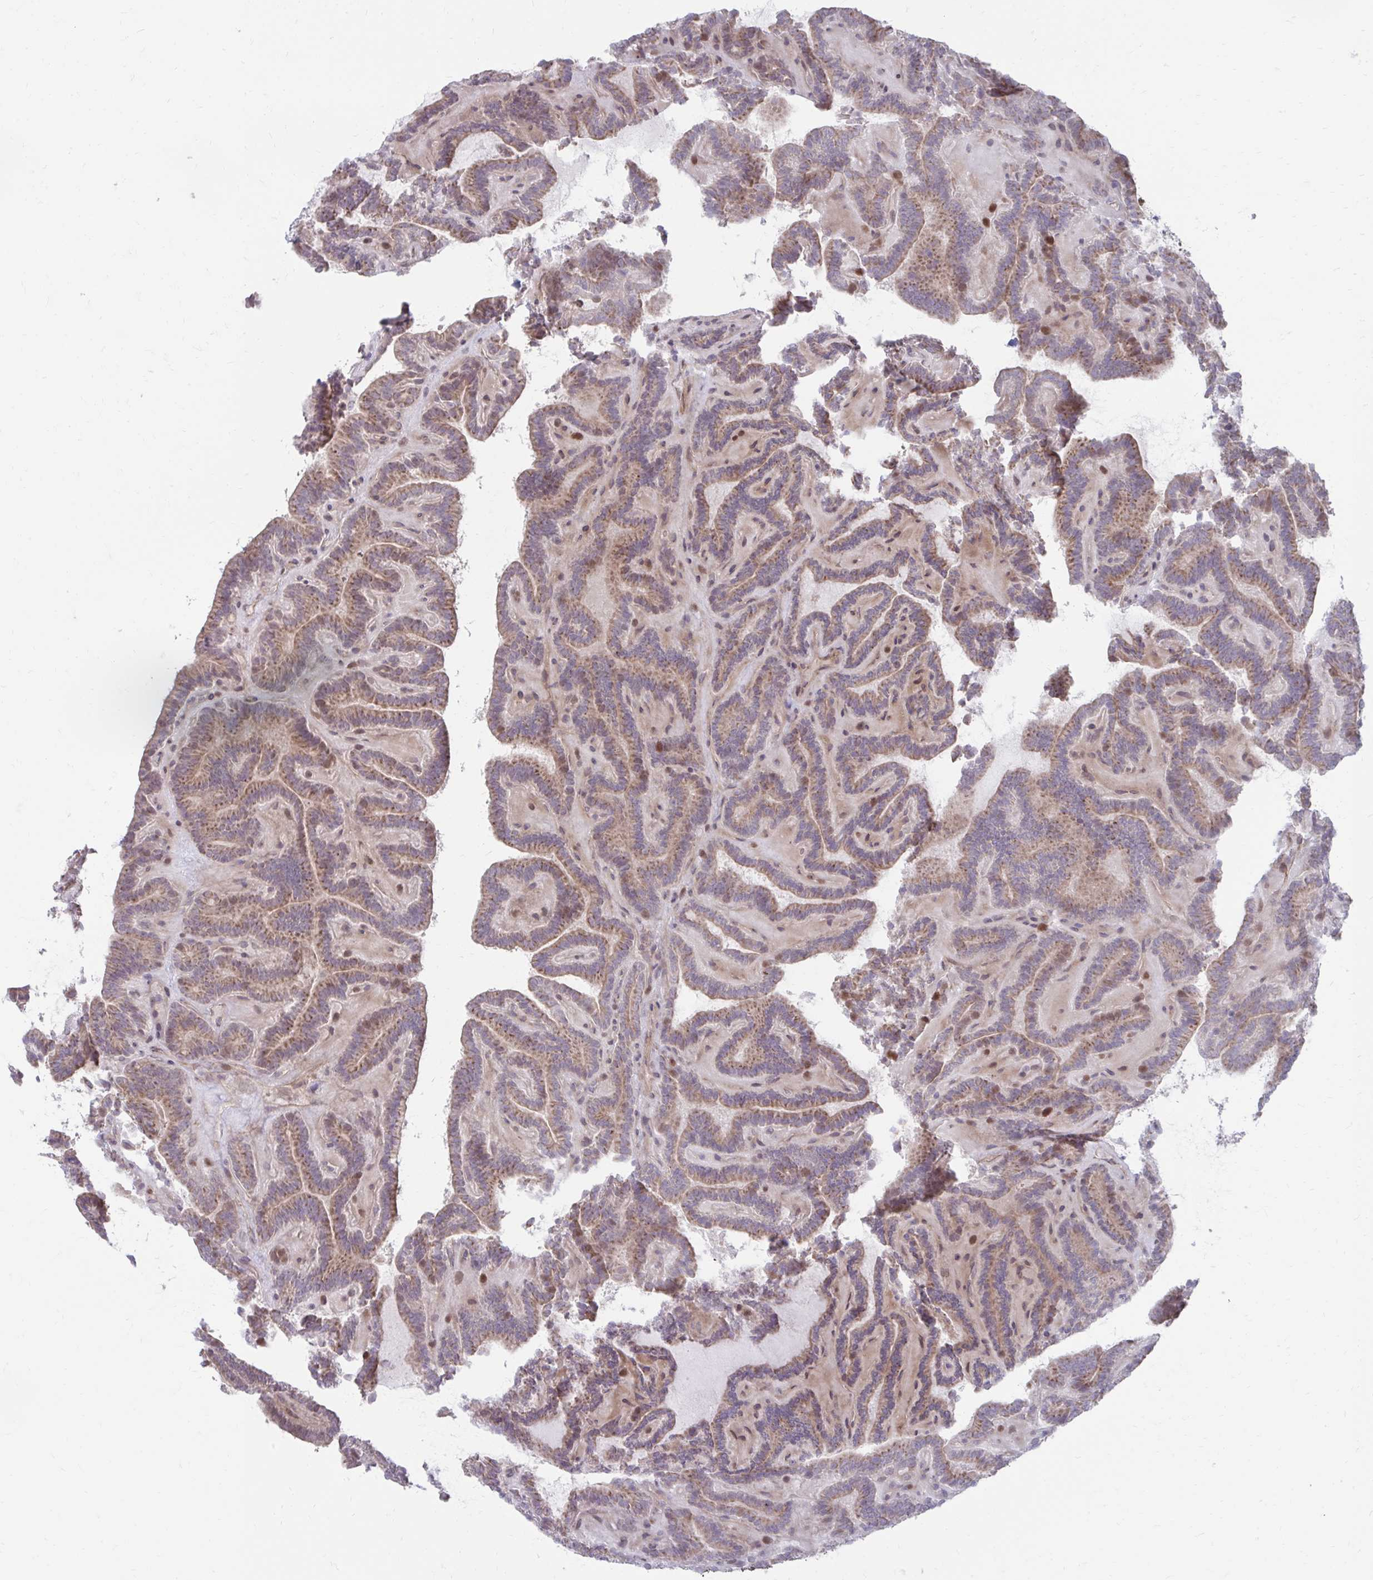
{"staining": {"intensity": "moderate", "quantity": ">75%", "location": "cytoplasmic/membranous"}, "tissue": "thyroid cancer", "cell_type": "Tumor cells", "image_type": "cancer", "snomed": [{"axis": "morphology", "description": "Papillary adenocarcinoma, NOS"}, {"axis": "topography", "description": "Thyroid gland"}], "caption": "This is a photomicrograph of IHC staining of thyroid cancer (papillary adenocarcinoma), which shows moderate expression in the cytoplasmic/membranous of tumor cells.", "gene": "ITPR2", "patient": {"sex": "female", "age": 21}}